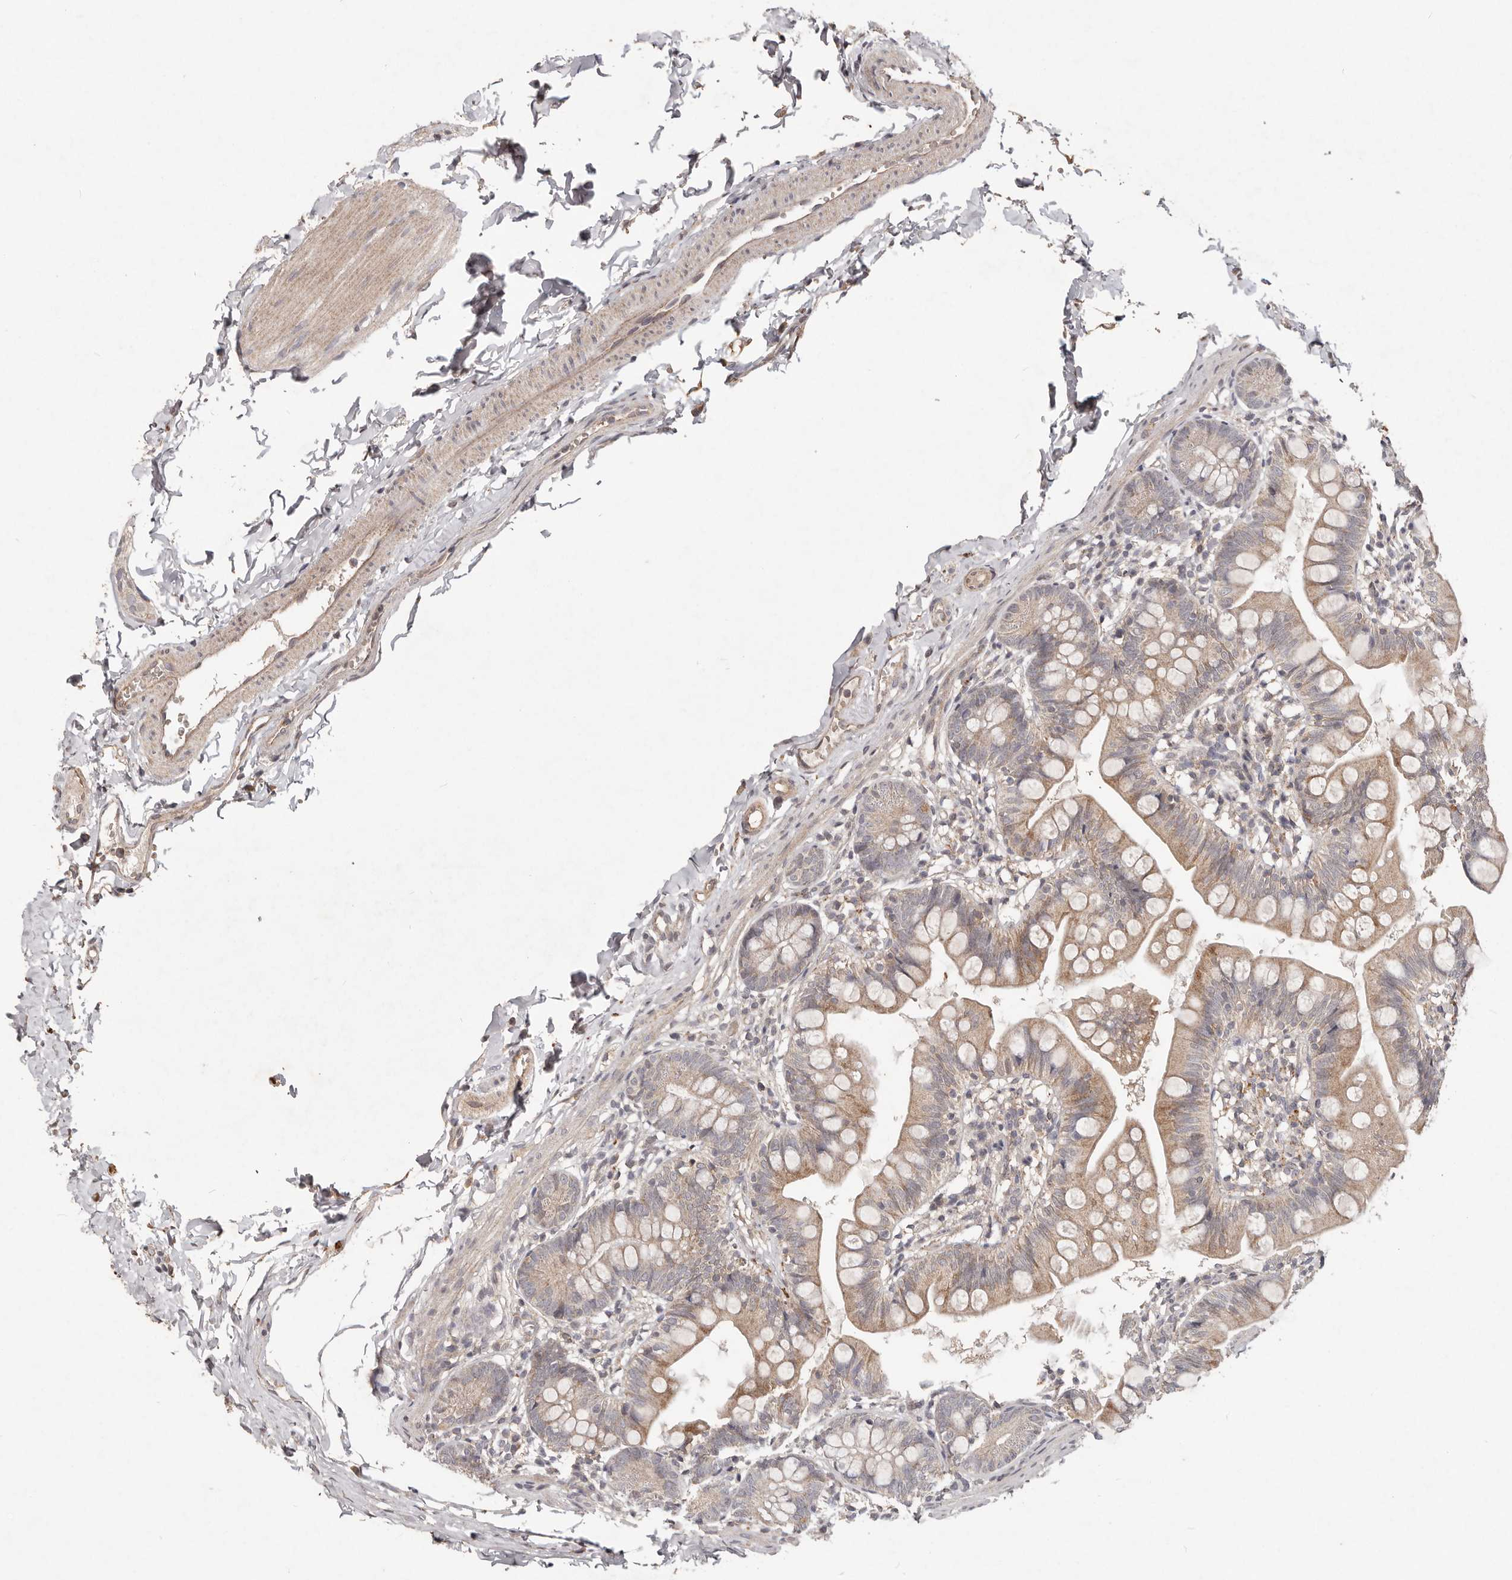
{"staining": {"intensity": "moderate", "quantity": ">75%", "location": "cytoplasmic/membranous"}, "tissue": "small intestine", "cell_type": "Glandular cells", "image_type": "normal", "snomed": [{"axis": "morphology", "description": "Normal tissue, NOS"}, {"axis": "topography", "description": "Small intestine"}], "caption": "About >75% of glandular cells in unremarkable small intestine exhibit moderate cytoplasmic/membranous protein positivity as visualized by brown immunohistochemical staining.", "gene": "PLOD2", "patient": {"sex": "male", "age": 7}}